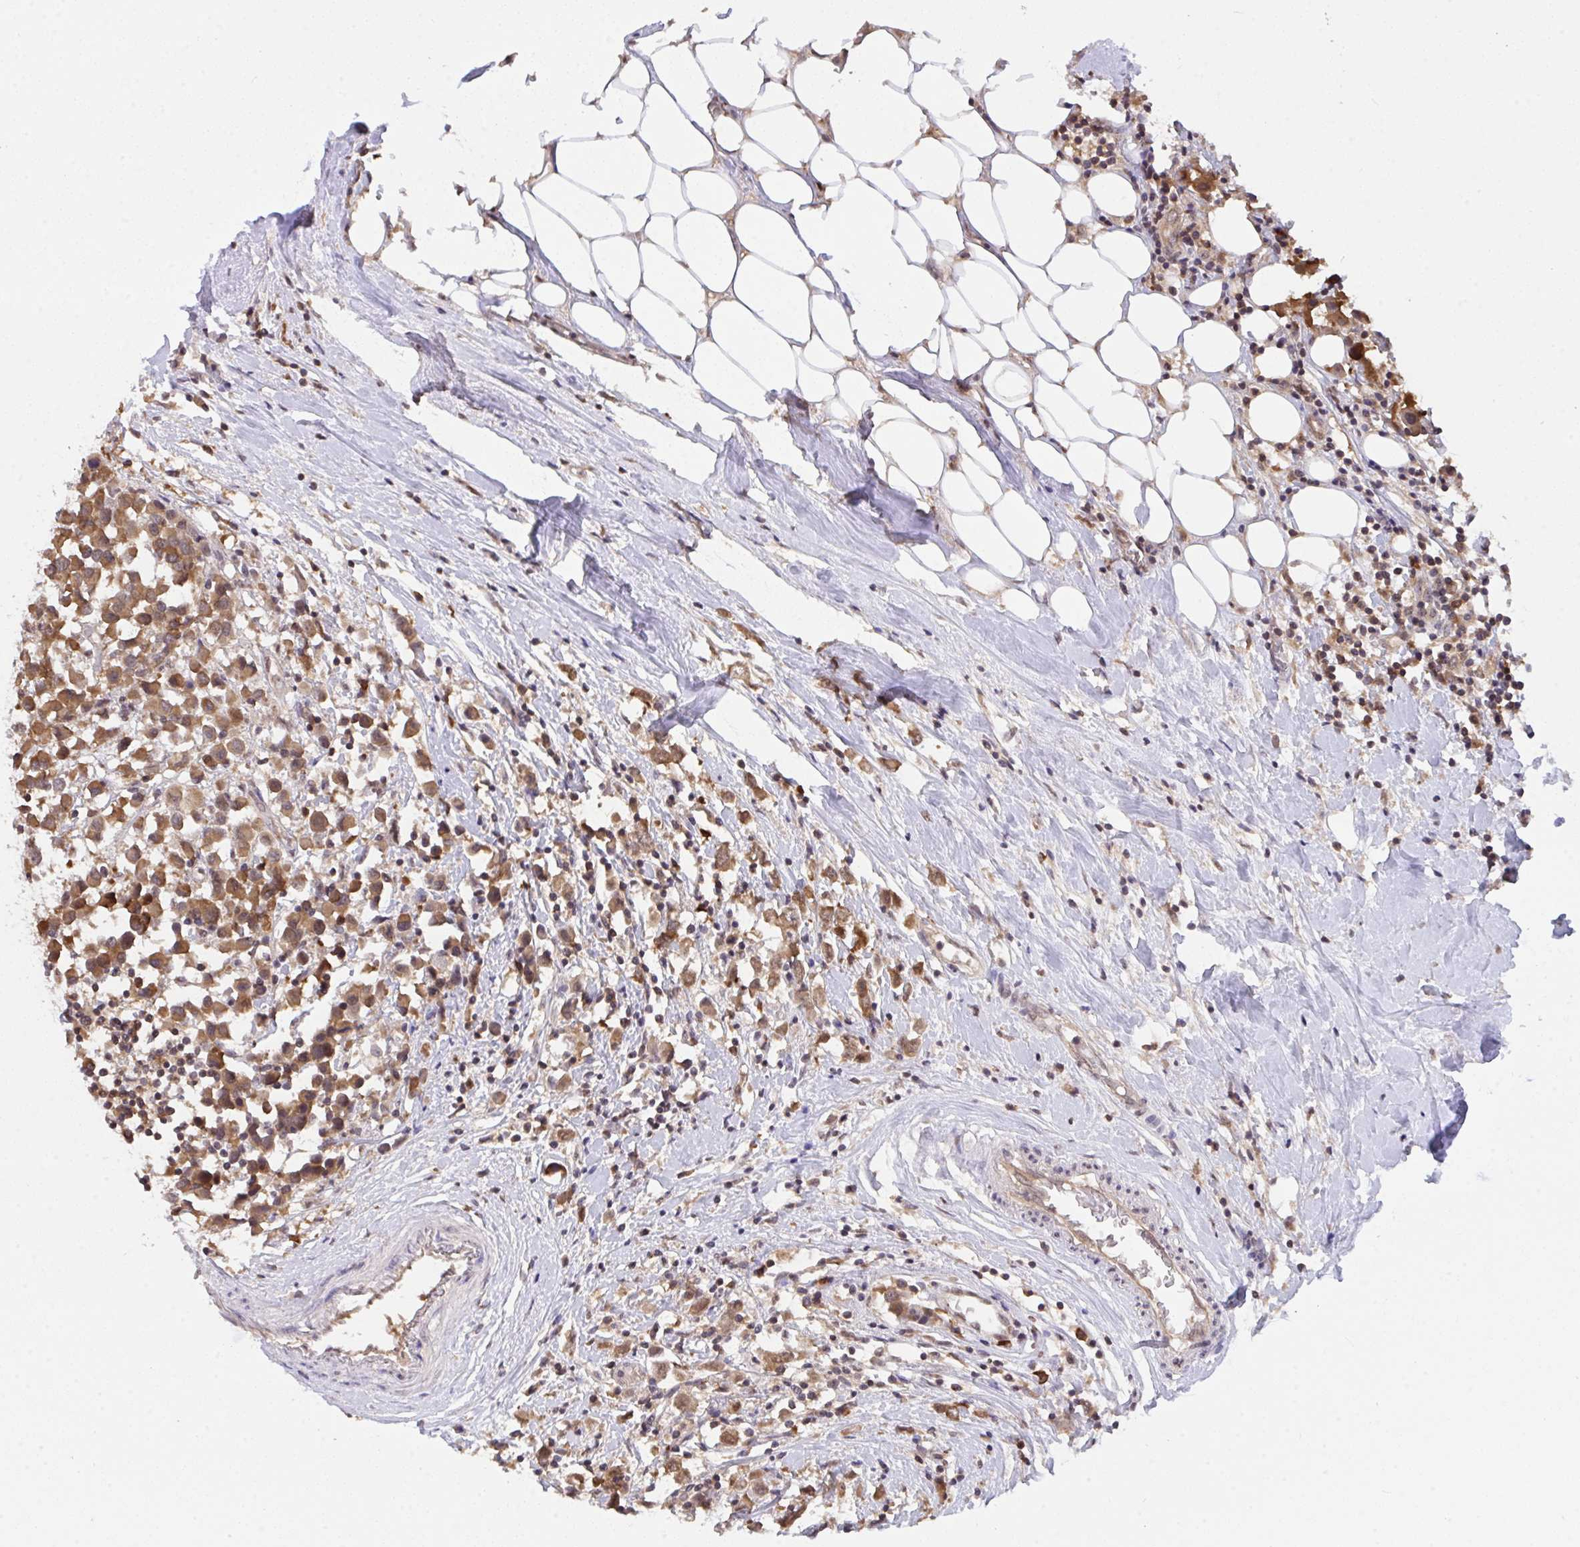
{"staining": {"intensity": "moderate", "quantity": ">75%", "location": "cytoplasmic/membranous"}, "tissue": "breast cancer", "cell_type": "Tumor cells", "image_type": "cancer", "snomed": [{"axis": "morphology", "description": "Duct carcinoma"}, {"axis": "topography", "description": "Breast"}], "caption": "Breast cancer stained with DAB immunohistochemistry demonstrates medium levels of moderate cytoplasmic/membranous positivity in about >75% of tumor cells.", "gene": "C12orf57", "patient": {"sex": "female", "age": 61}}